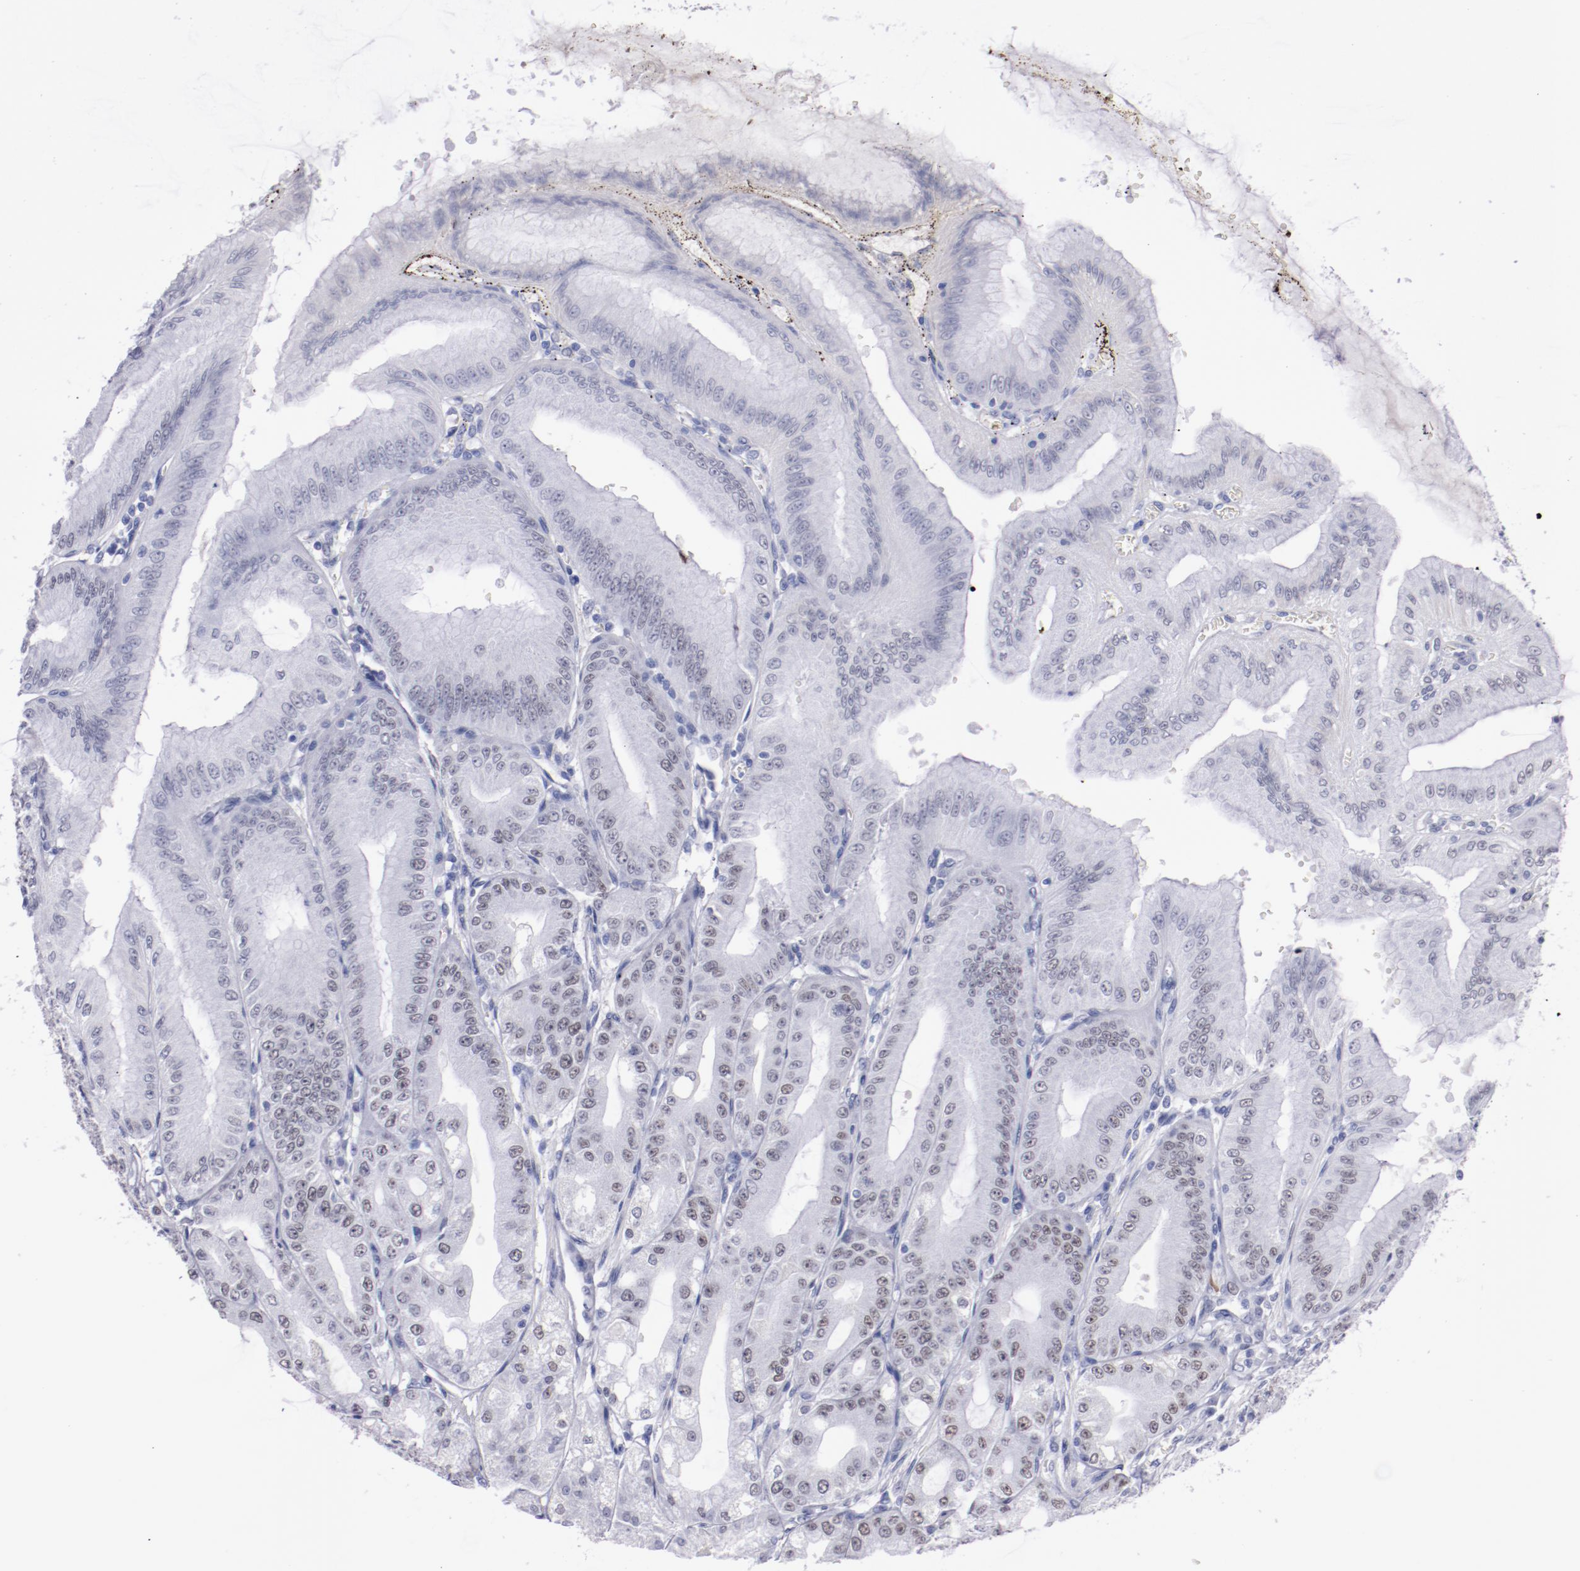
{"staining": {"intensity": "moderate", "quantity": ">75%", "location": "nuclear"}, "tissue": "stomach", "cell_type": "Glandular cells", "image_type": "normal", "snomed": [{"axis": "morphology", "description": "Normal tissue, NOS"}, {"axis": "topography", "description": "Stomach, lower"}], "caption": "Immunohistochemical staining of unremarkable human stomach shows medium levels of moderate nuclear staining in about >75% of glandular cells.", "gene": "HNF1B", "patient": {"sex": "male", "age": 71}}